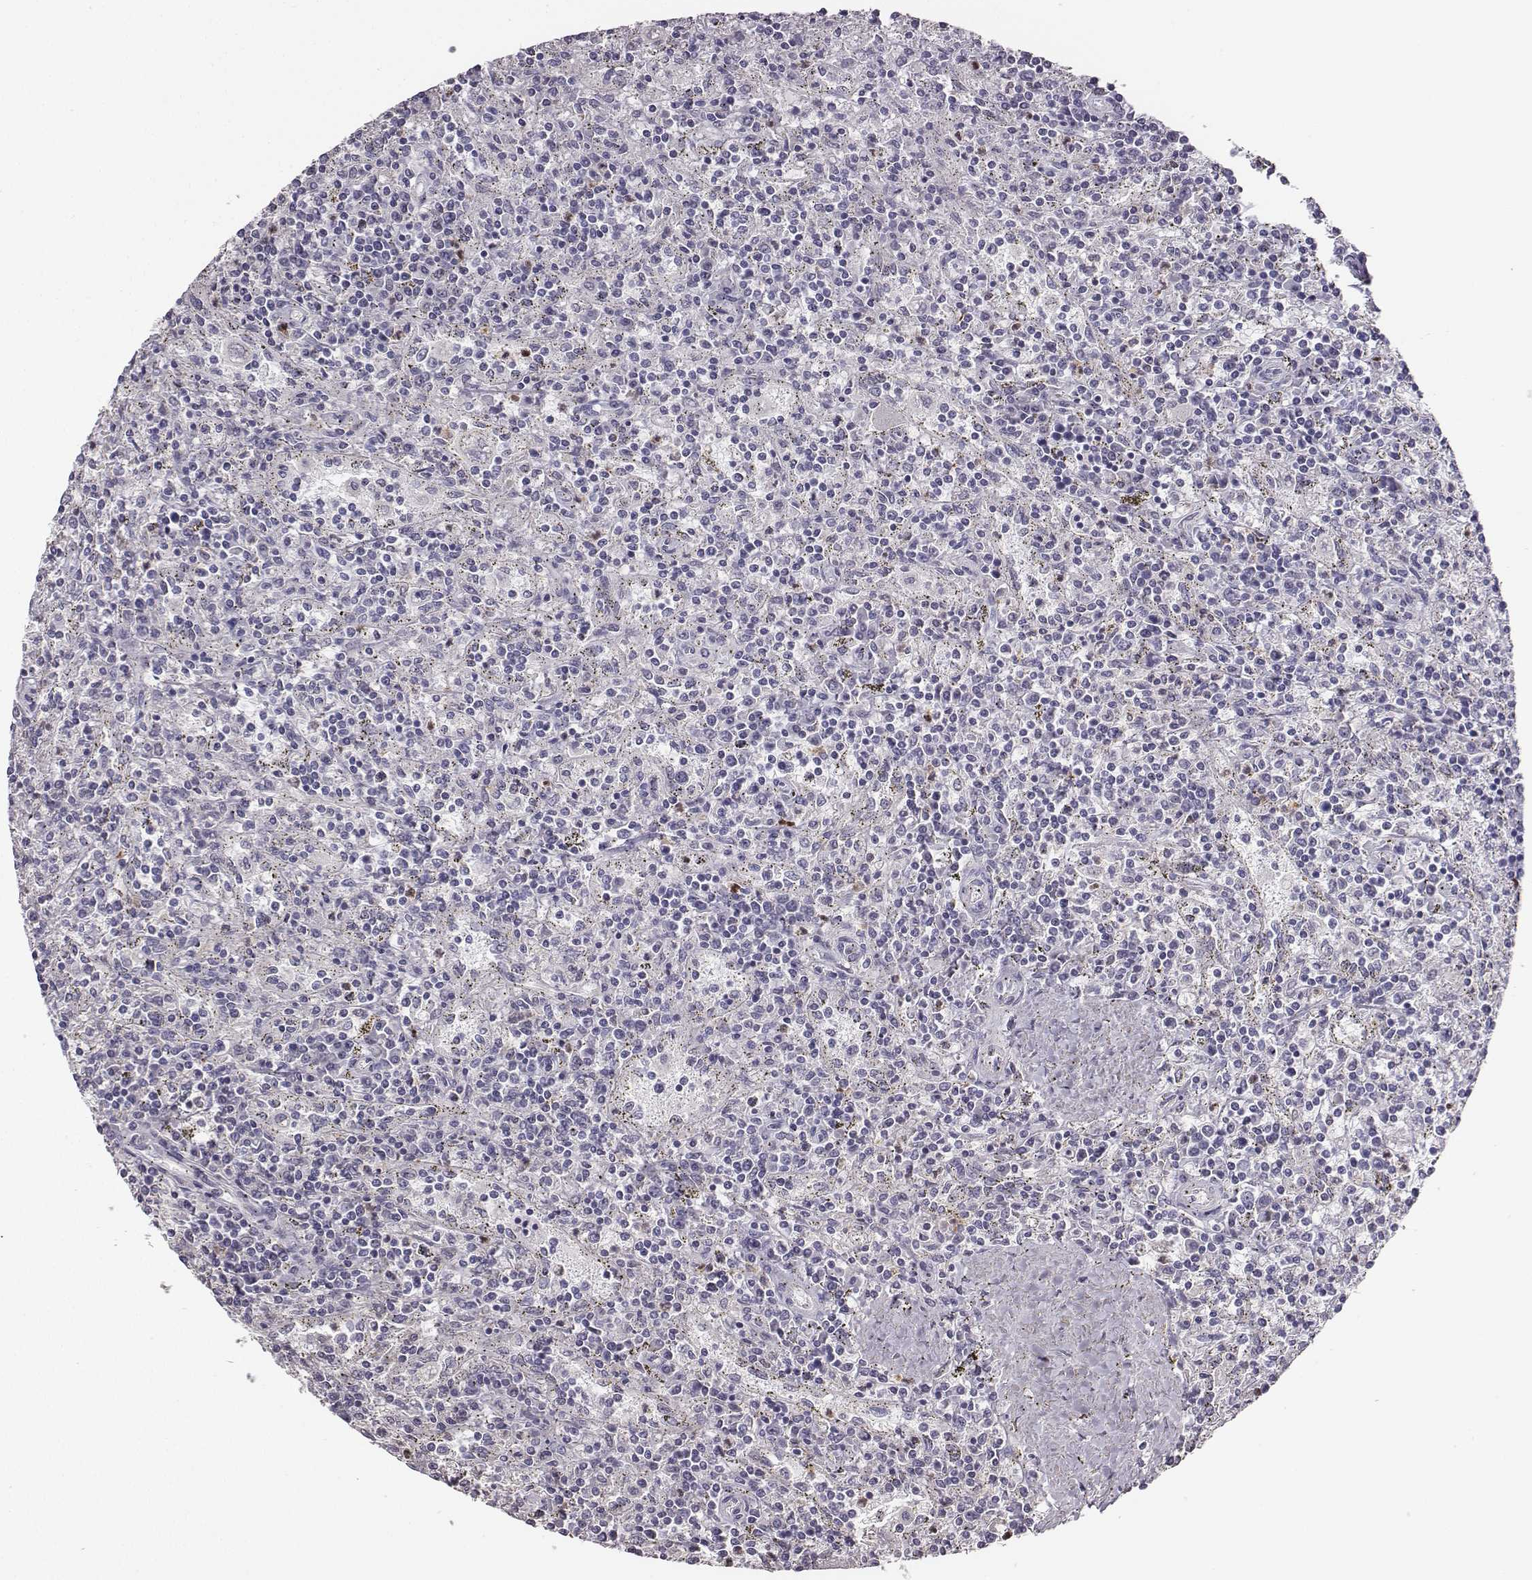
{"staining": {"intensity": "negative", "quantity": "none", "location": "none"}, "tissue": "lymphoma", "cell_type": "Tumor cells", "image_type": "cancer", "snomed": [{"axis": "morphology", "description": "Malignant lymphoma, non-Hodgkin's type, Low grade"}, {"axis": "topography", "description": "Spleen"}], "caption": "Micrograph shows no significant protein positivity in tumor cells of lymphoma.", "gene": "ADAM7", "patient": {"sex": "male", "age": 62}}